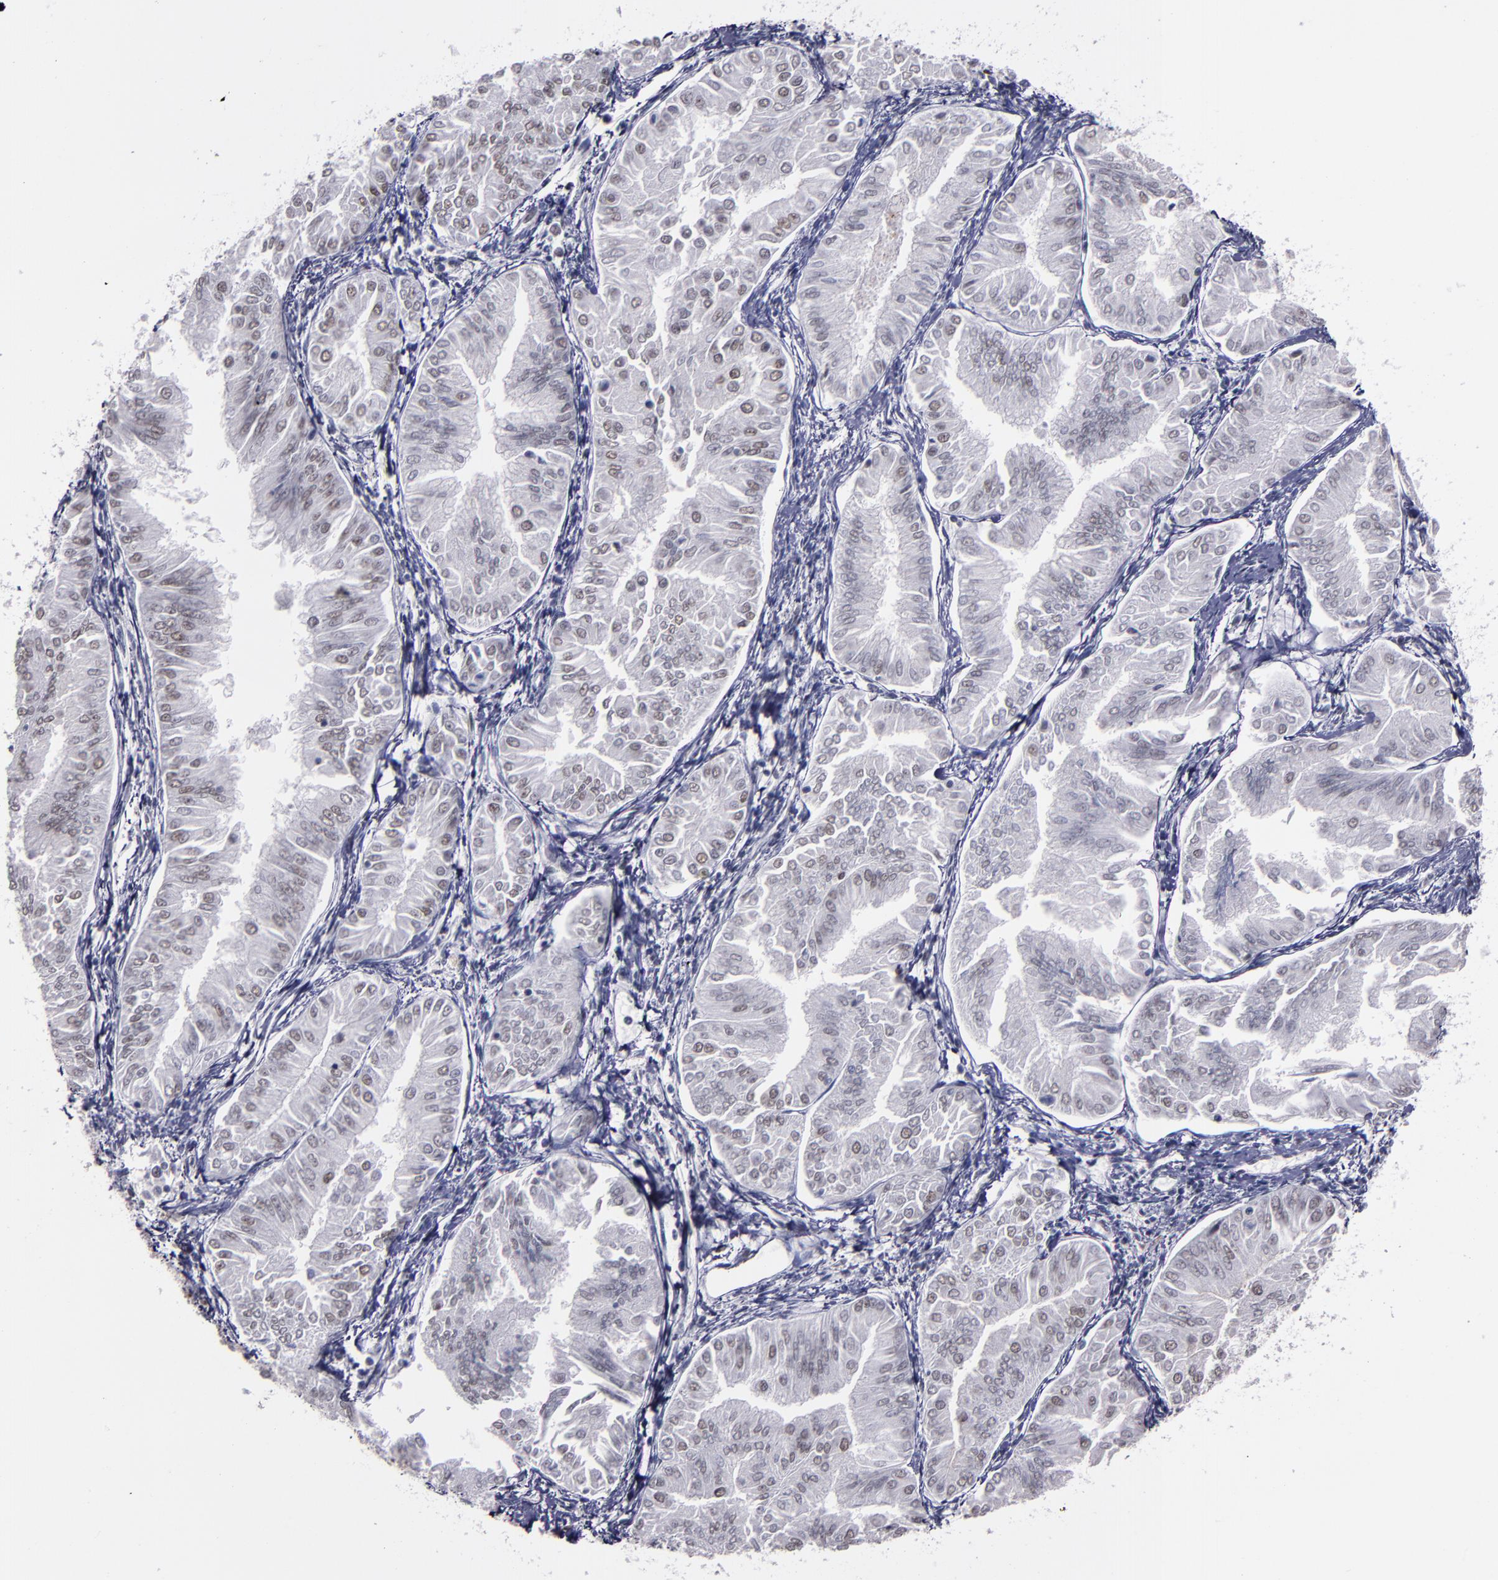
{"staining": {"intensity": "weak", "quantity": "25%-75%", "location": "nuclear"}, "tissue": "endometrial cancer", "cell_type": "Tumor cells", "image_type": "cancer", "snomed": [{"axis": "morphology", "description": "Adenocarcinoma, NOS"}, {"axis": "topography", "description": "Endometrium"}], "caption": "A histopathology image of endometrial cancer (adenocarcinoma) stained for a protein displays weak nuclear brown staining in tumor cells.", "gene": "PPP4R3A", "patient": {"sex": "female", "age": 53}}